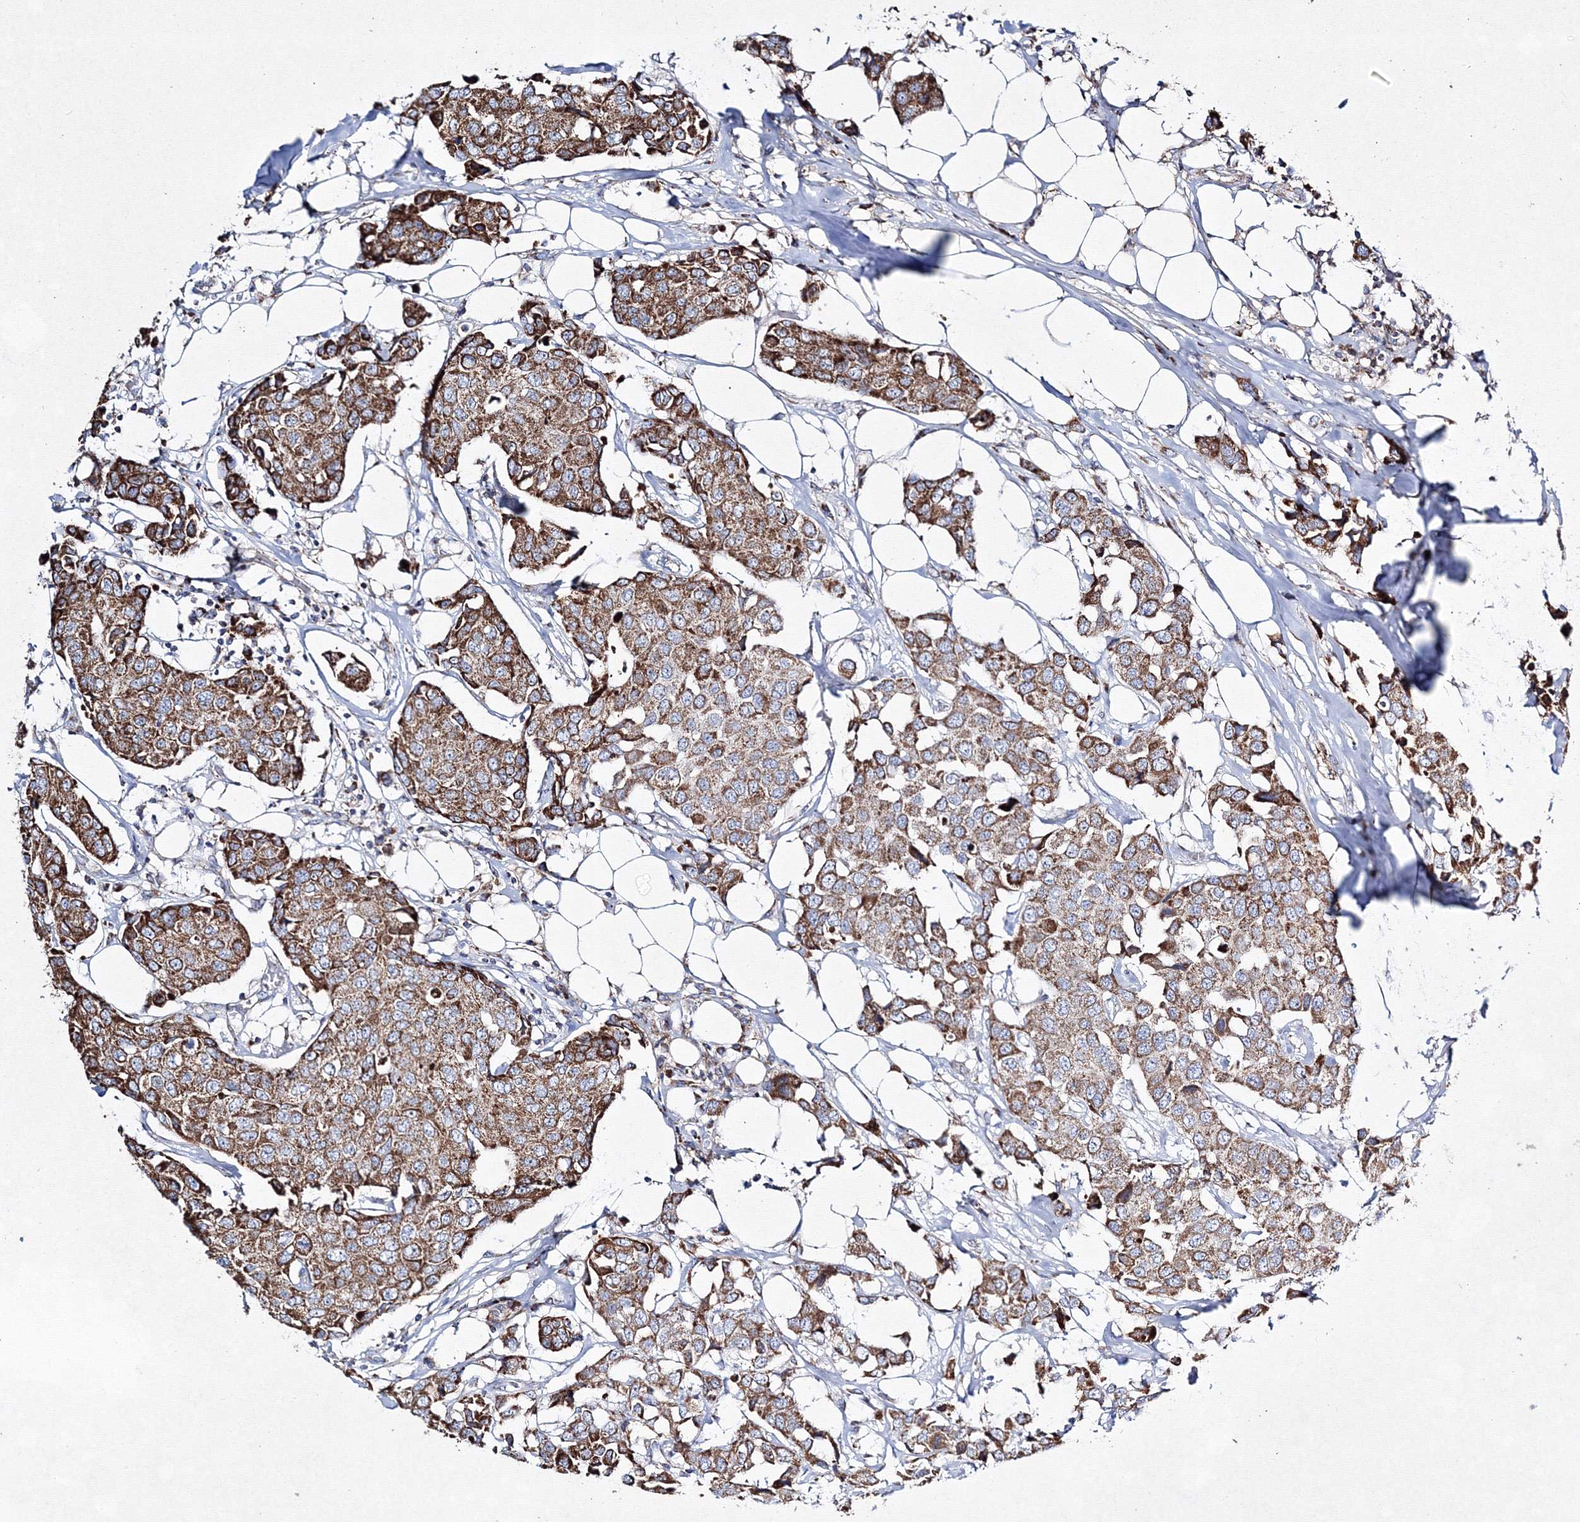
{"staining": {"intensity": "moderate", "quantity": ">75%", "location": "cytoplasmic/membranous"}, "tissue": "breast cancer", "cell_type": "Tumor cells", "image_type": "cancer", "snomed": [{"axis": "morphology", "description": "Duct carcinoma"}, {"axis": "topography", "description": "Breast"}], "caption": "Brown immunohistochemical staining in breast cancer (infiltrating ductal carcinoma) reveals moderate cytoplasmic/membranous staining in about >75% of tumor cells.", "gene": "IGSF9", "patient": {"sex": "female", "age": 80}}